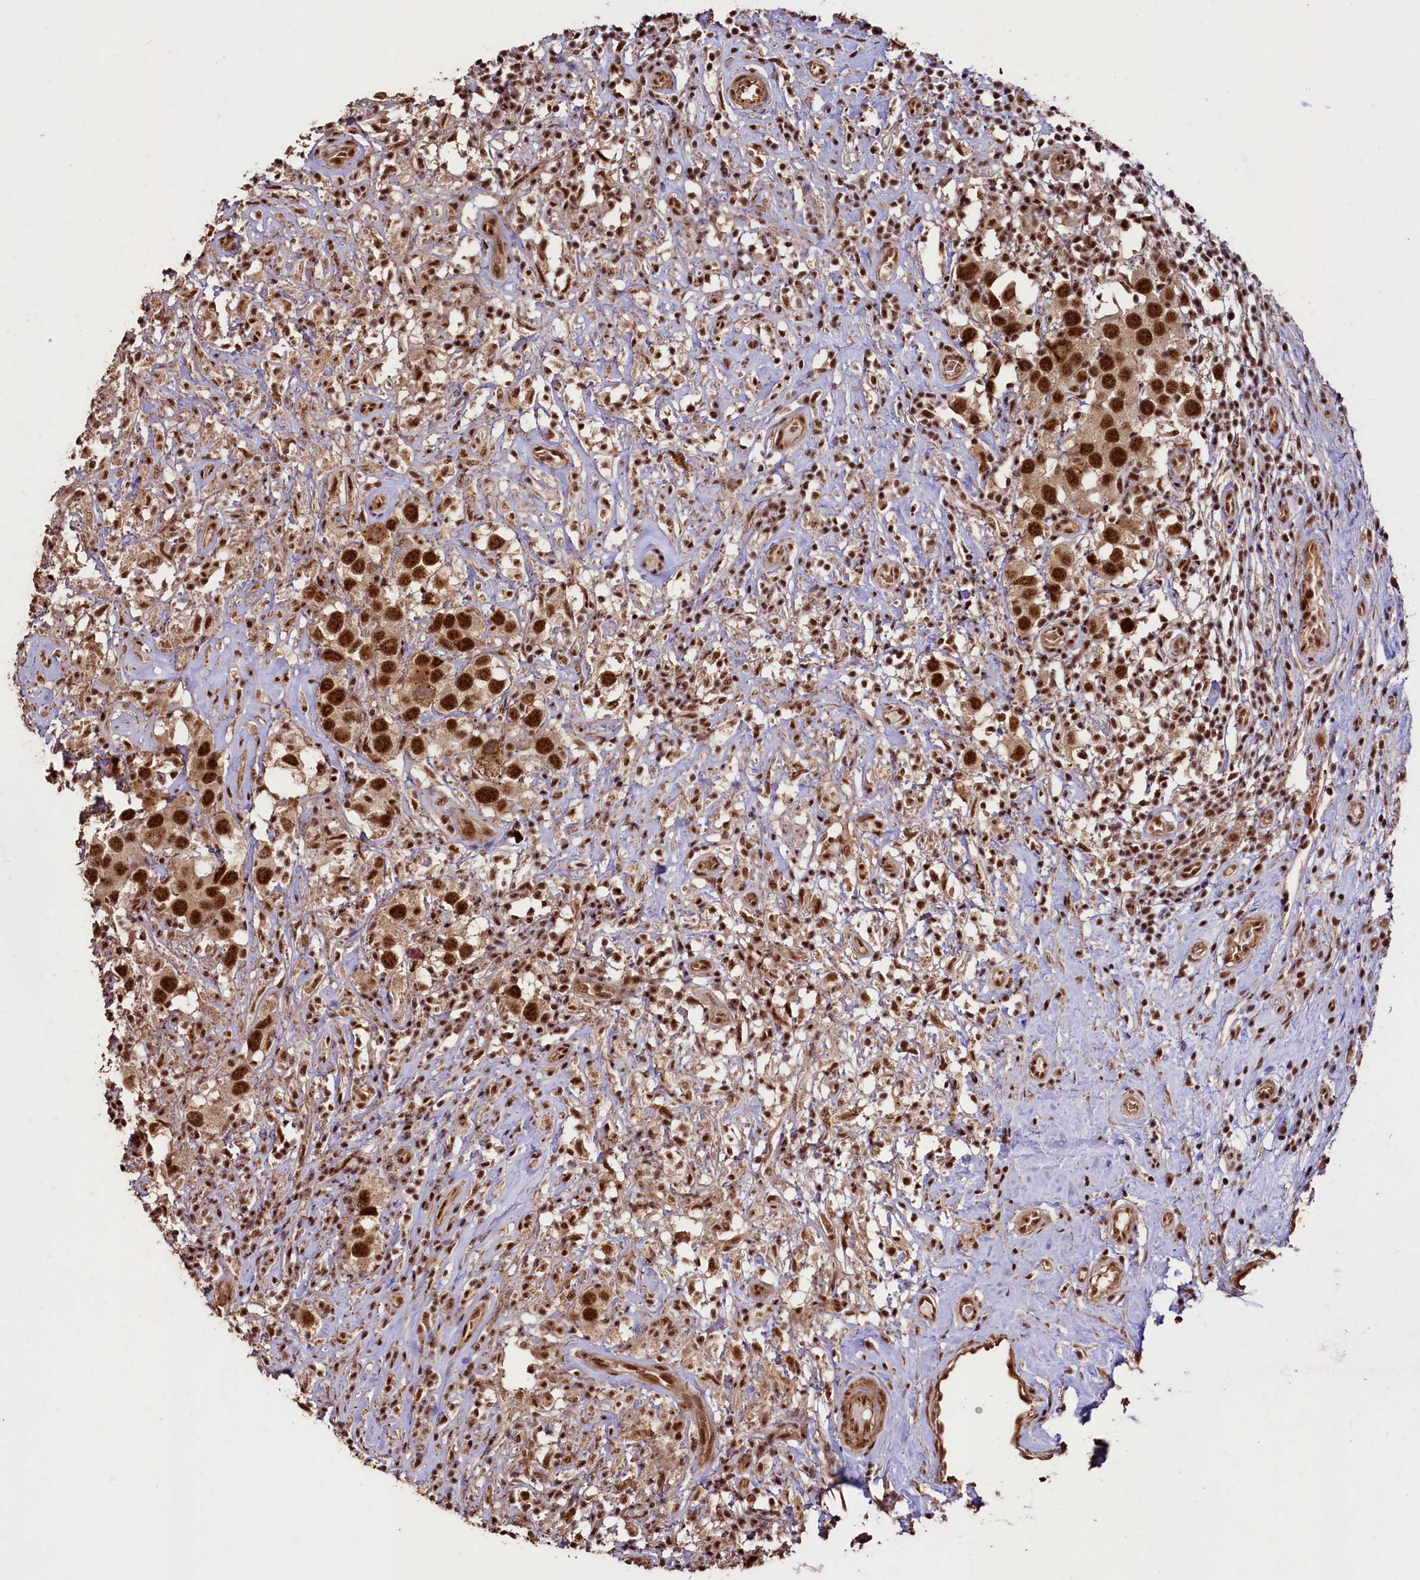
{"staining": {"intensity": "strong", "quantity": ">75%", "location": "nuclear"}, "tissue": "testis cancer", "cell_type": "Tumor cells", "image_type": "cancer", "snomed": [{"axis": "morphology", "description": "Seminoma, NOS"}, {"axis": "topography", "description": "Testis"}], "caption": "Immunohistochemistry (IHC) (DAB) staining of human testis seminoma reveals strong nuclear protein staining in about >75% of tumor cells.", "gene": "SFSWAP", "patient": {"sex": "male", "age": 49}}